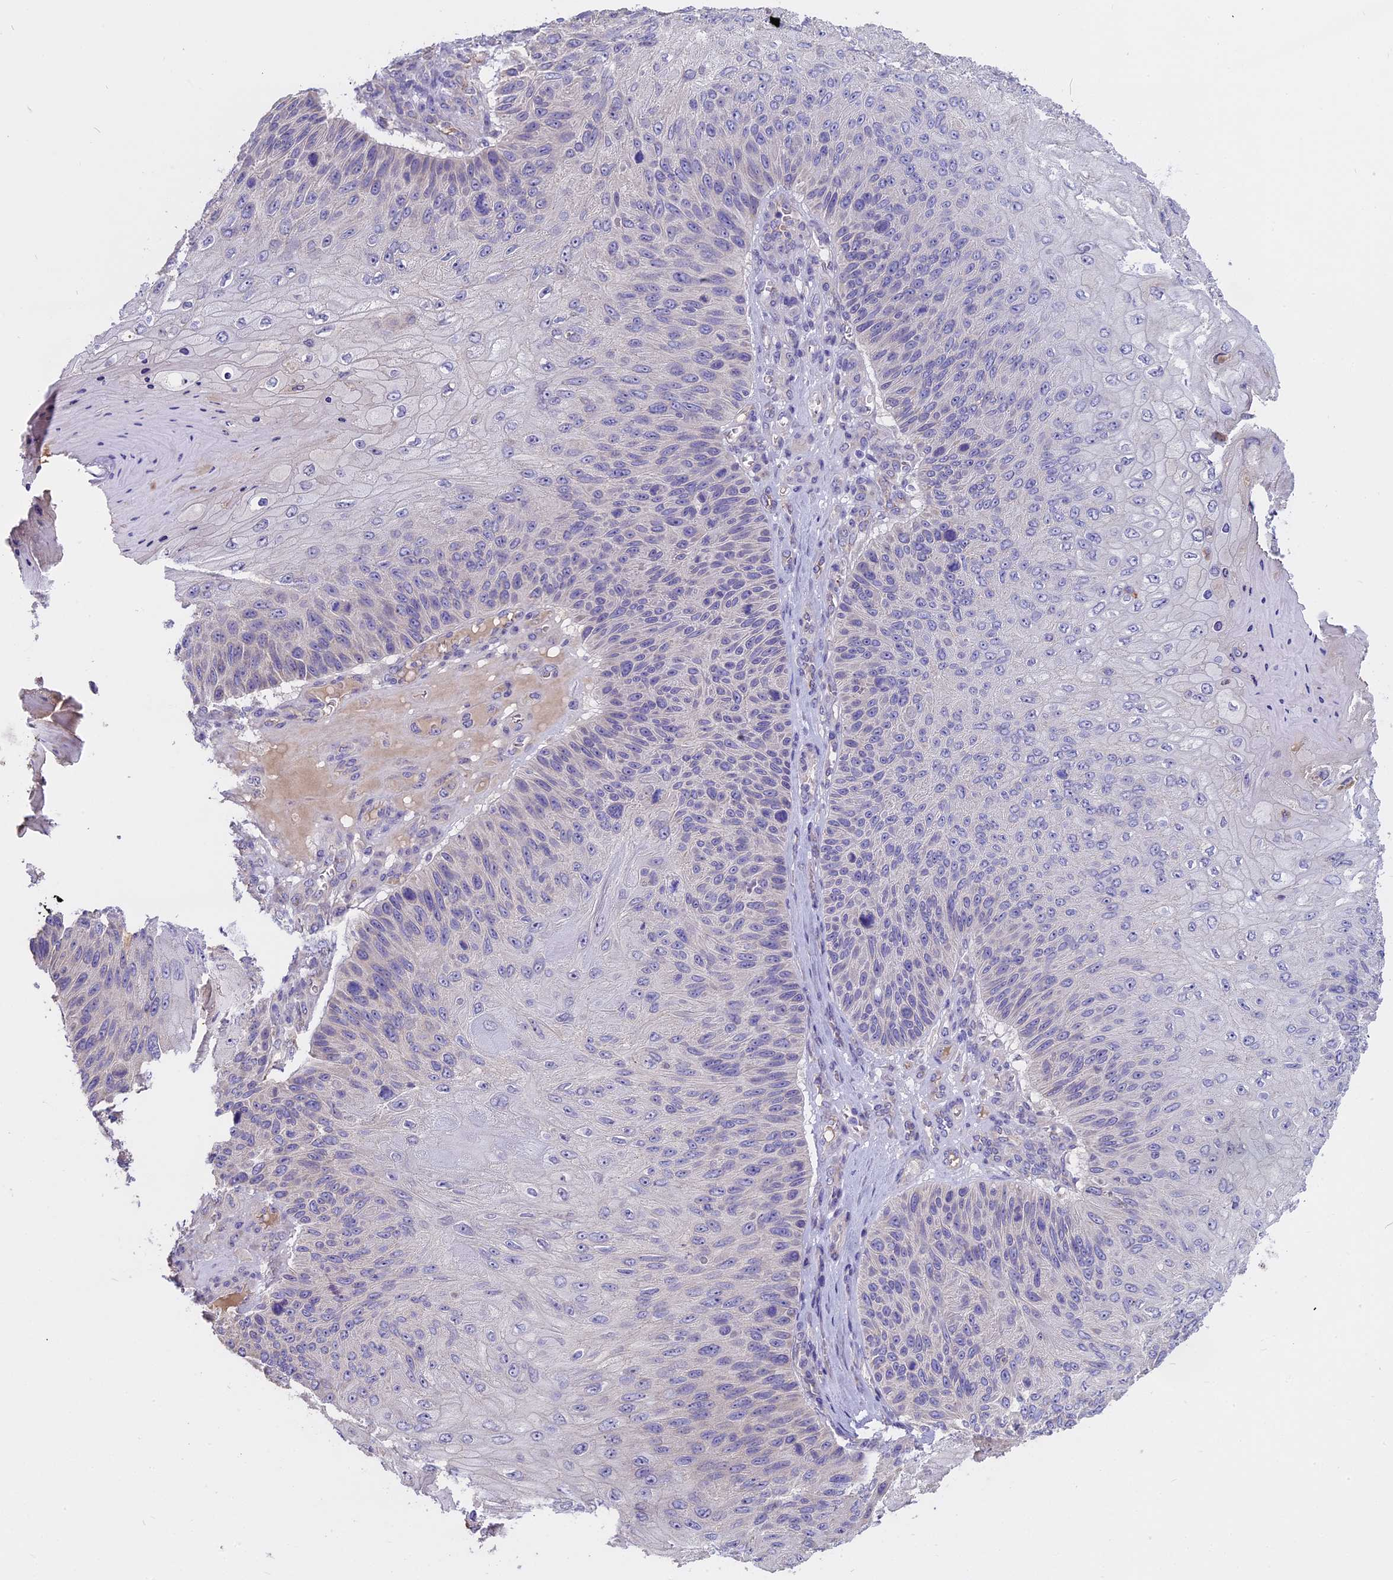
{"staining": {"intensity": "negative", "quantity": "none", "location": "none"}, "tissue": "skin cancer", "cell_type": "Tumor cells", "image_type": "cancer", "snomed": [{"axis": "morphology", "description": "Squamous cell carcinoma, NOS"}, {"axis": "topography", "description": "Skin"}], "caption": "Immunohistochemical staining of squamous cell carcinoma (skin) shows no significant positivity in tumor cells.", "gene": "WFDC2", "patient": {"sex": "female", "age": 88}}